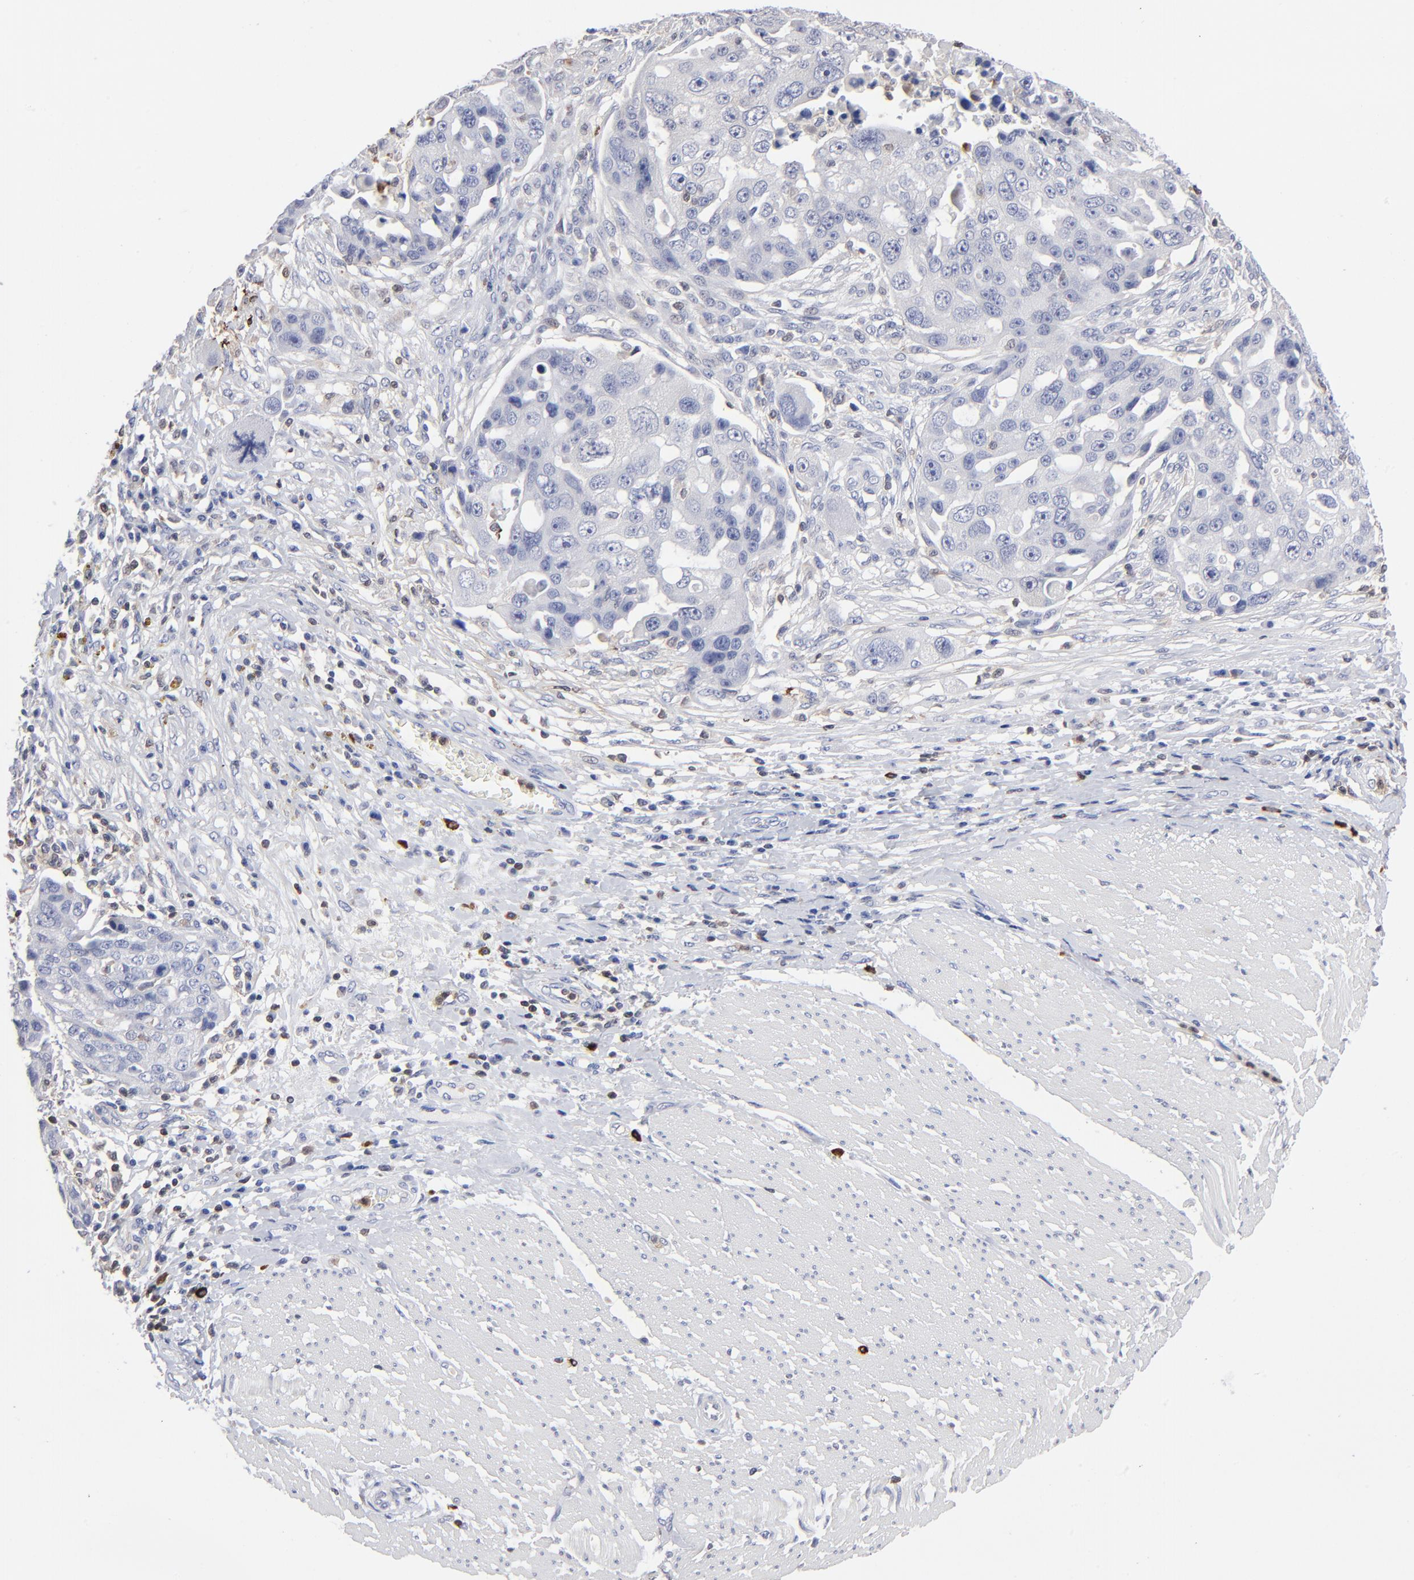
{"staining": {"intensity": "negative", "quantity": "none", "location": "none"}, "tissue": "ovarian cancer", "cell_type": "Tumor cells", "image_type": "cancer", "snomed": [{"axis": "morphology", "description": "Carcinoma, endometroid"}, {"axis": "topography", "description": "Ovary"}], "caption": "There is no significant expression in tumor cells of ovarian endometroid carcinoma.", "gene": "TBXT", "patient": {"sex": "female", "age": 75}}